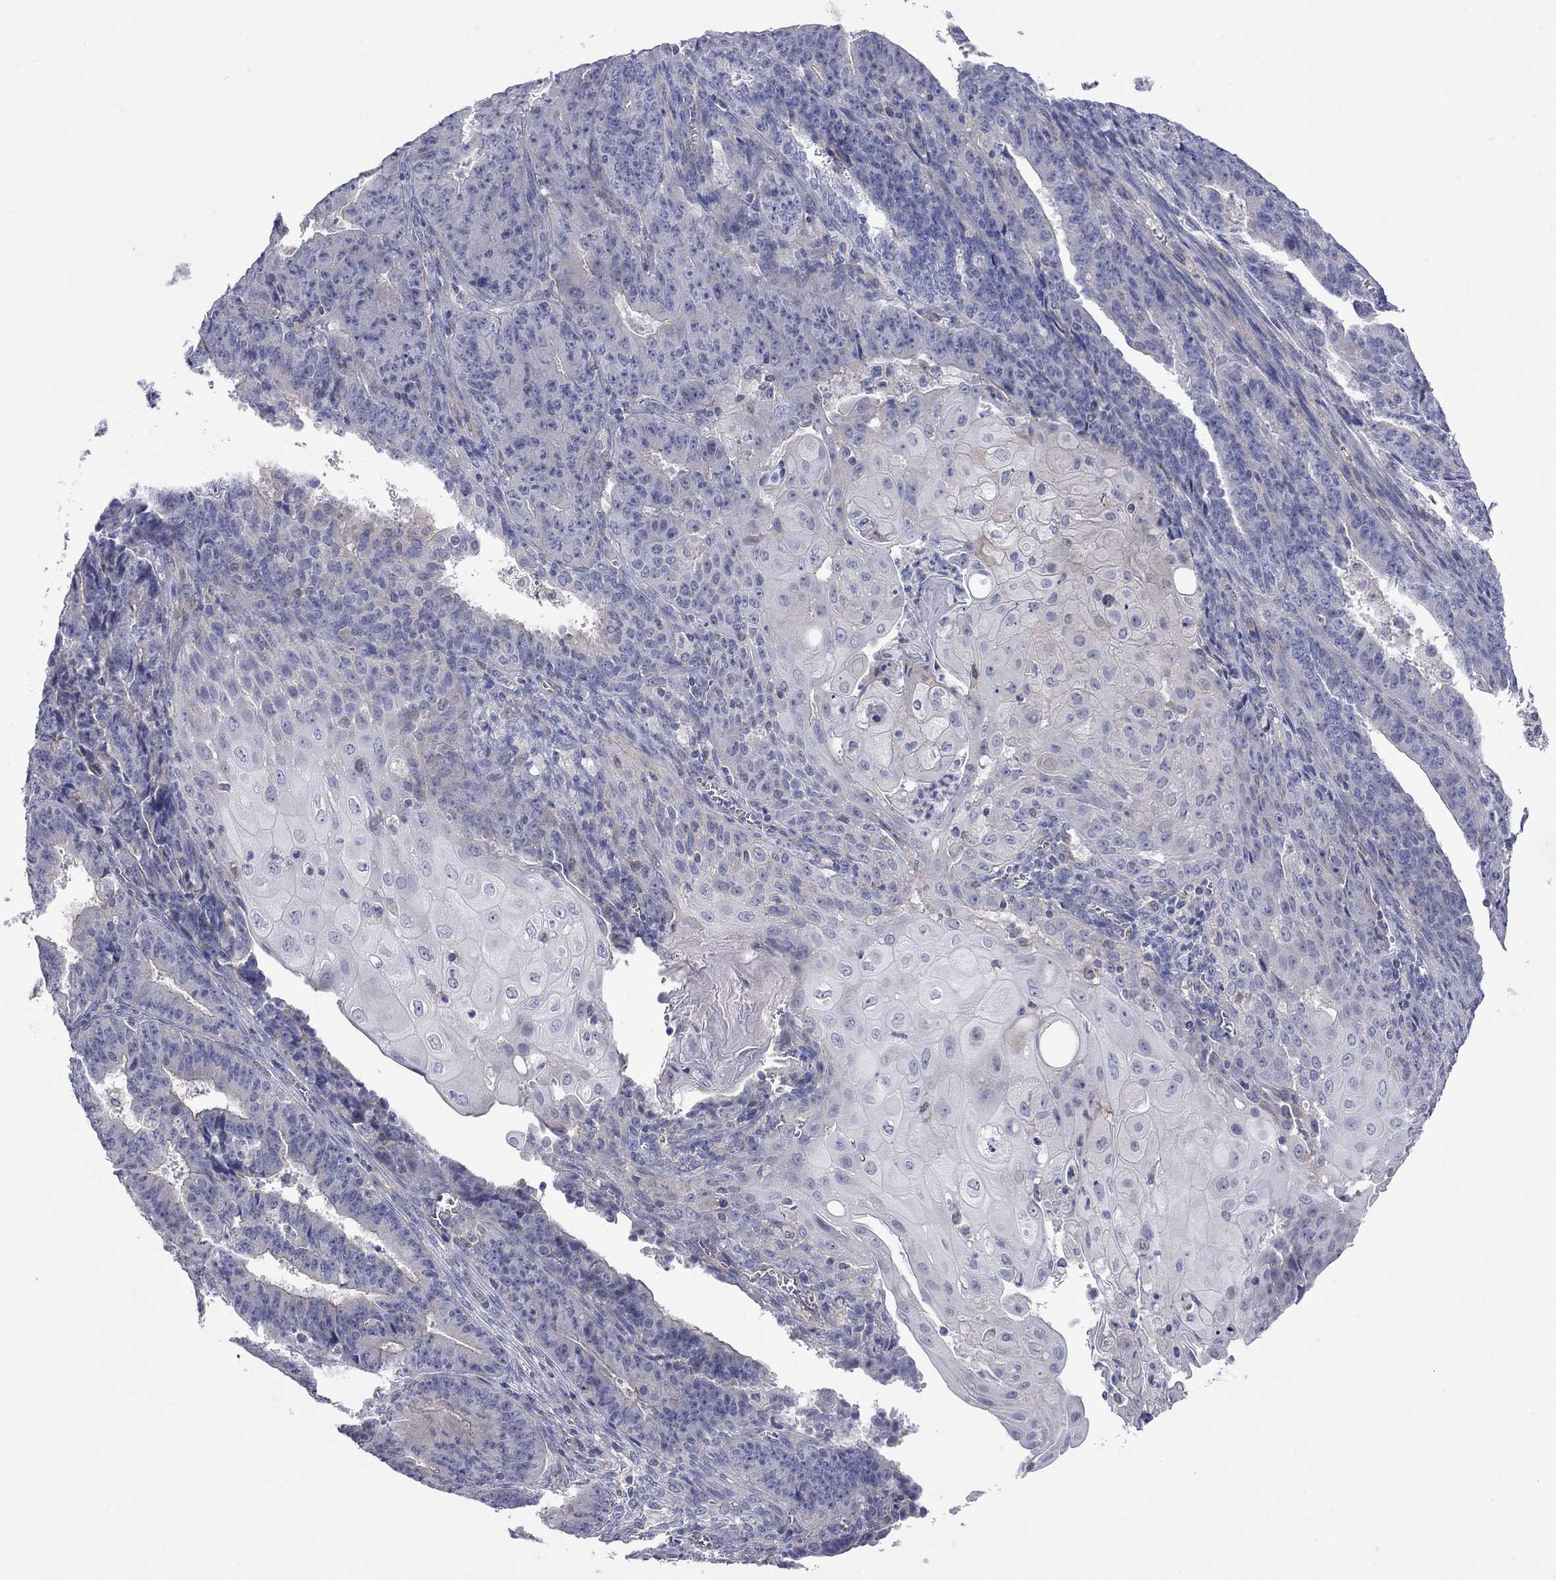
{"staining": {"intensity": "negative", "quantity": "none", "location": "none"}, "tissue": "ovarian cancer", "cell_type": "Tumor cells", "image_type": "cancer", "snomed": [{"axis": "morphology", "description": "Carcinoma, endometroid"}, {"axis": "topography", "description": "Ovary"}], "caption": "An image of ovarian cancer stained for a protein reveals no brown staining in tumor cells.", "gene": "KCNB1", "patient": {"sex": "female", "age": 42}}